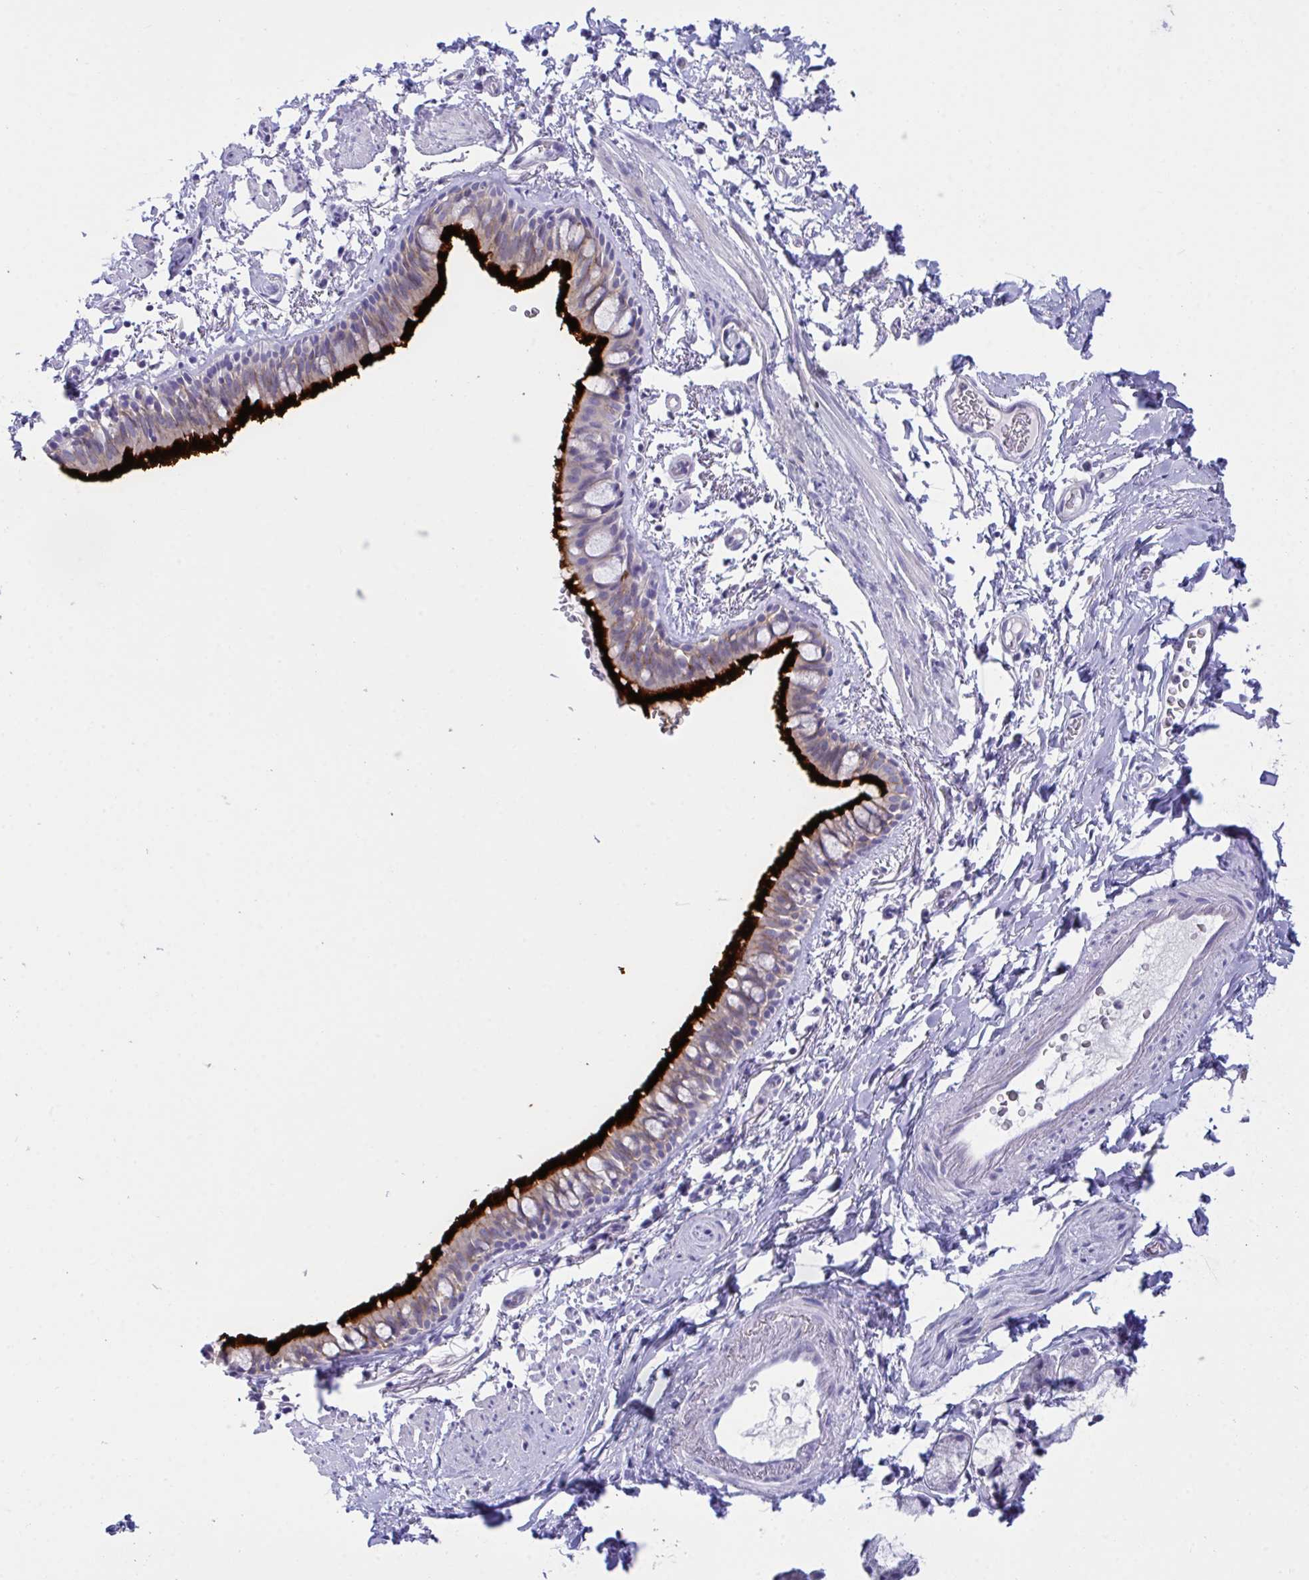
{"staining": {"intensity": "strong", "quantity": ">75%", "location": "cytoplasmic/membranous"}, "tissue": "bronchus", "cell_type": "Respiratory epithelial cells", "image_type": "normal", "snomed": [{"axis": "morphology", "description": "Normal tissue, NOS"}, {"axis": "topography", "description": "Lymph node"}, {"axis": "topography", "description": "Cartilage tissue"}, {"axis": "topography", "description": "Bronchus"}], "caption": "Protein staining exhibits strong cytoplasmic/membranous positivity in approximately >75% of respiratory epithelial cells in benign bronchus. Immunohistochemistry stains the protein of interest in brown and the nuclei are stained blue.", "gene": "PLEKHH1", "patient": {"sex": "female", "age": 70}}